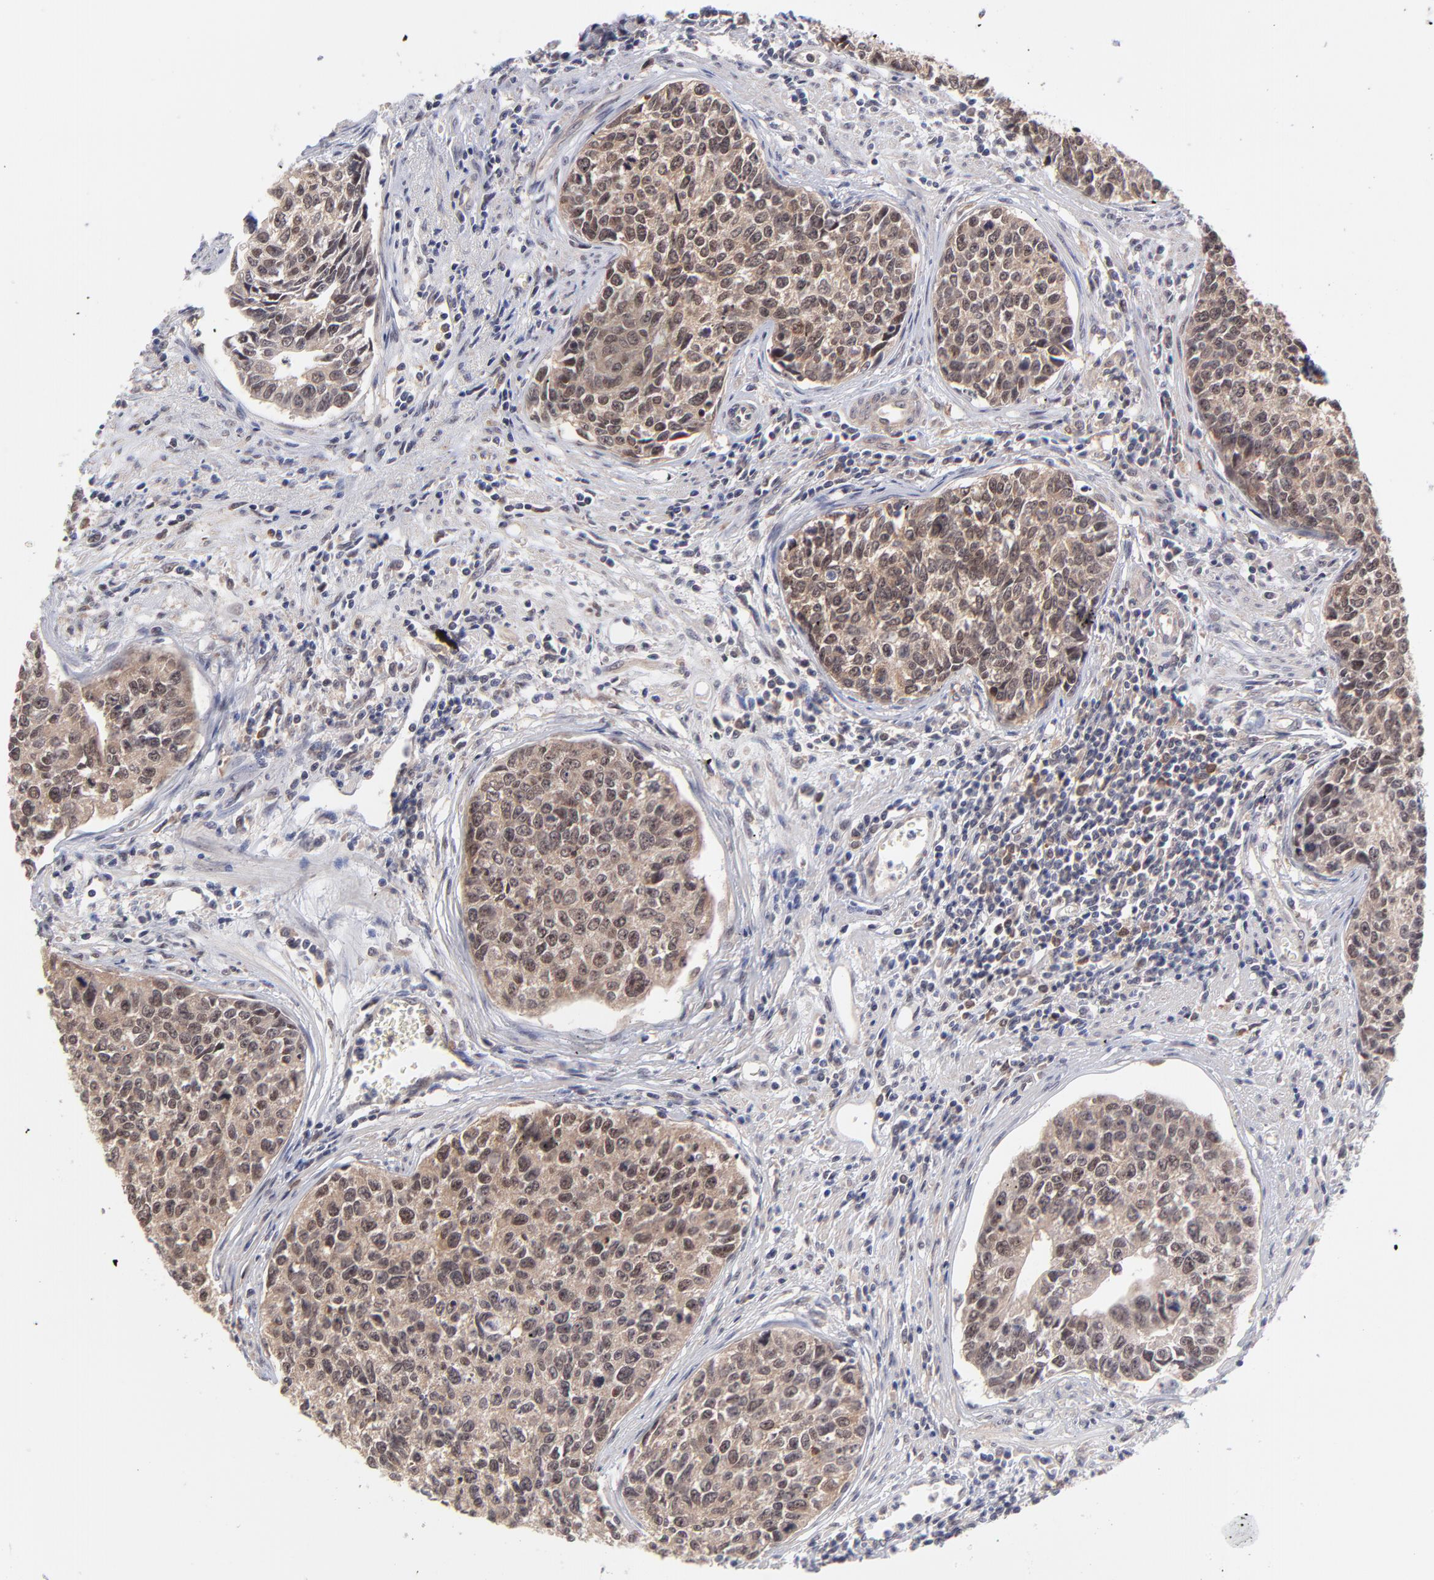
{"staining": {"intensity": "moderate", "quantity": ">75%", "location": "cytoplasmic/membranous,nuclear"}, "tissue": "urothelial cancer", "cell_type": "Tumor cells", "image_type": "cancer", "snomed": [{"axis": "morphology", "description": "Urothelial carcinoma, High grade"}, {"axis": "topography", "description": "Urinary bladder"}], "caption": "The histopathology image reveals immunohistochemical staining of high-grade urothelial carcinoma. There is moderate cytoplasmic/membranous and nuclear positivity is identified in approximately >75% of tumor cells.", "gene": "UBE2E3", "patient": {"sex": "male", "age": 81}}